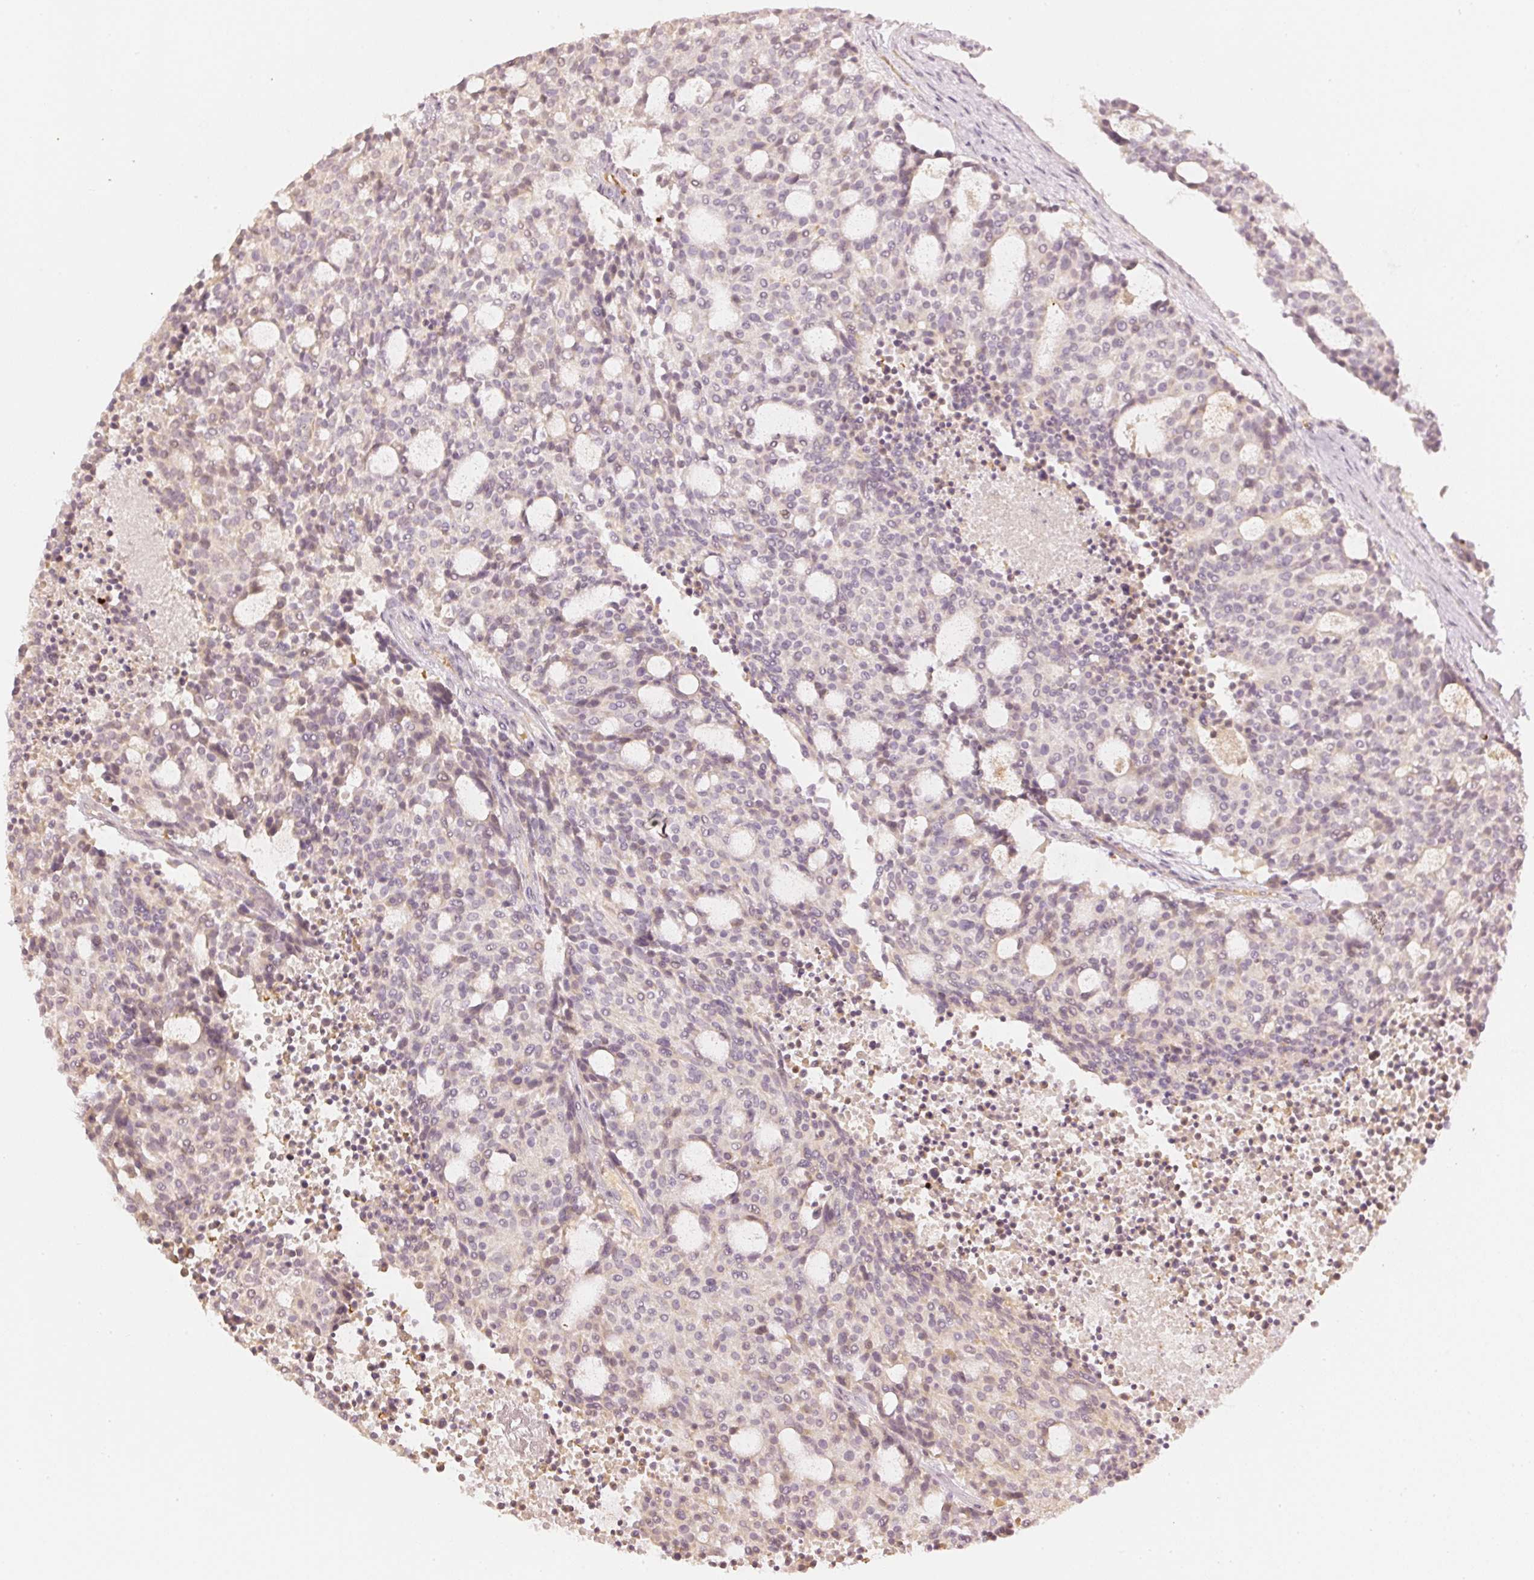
{"staining": {"intensity": "weak", "quantity": "<25%", "location": "nuclear"}, "tissue": "carcinoid", "cell_type": "Tumor cells", "image_type": "cancer", "snomed": [{"axis": "morphology", "description": "Carcinoid, malignant, NOS"}, {"axis": "topography", "description": "Pancreas"}], "caption": "Immunohistochemistry photomicrograph of carcinoid stained for a protein (brown), which shows no staining in tumor cells.", "gene": "GZMA", "patient": {"sex": "female", "age": 54}}